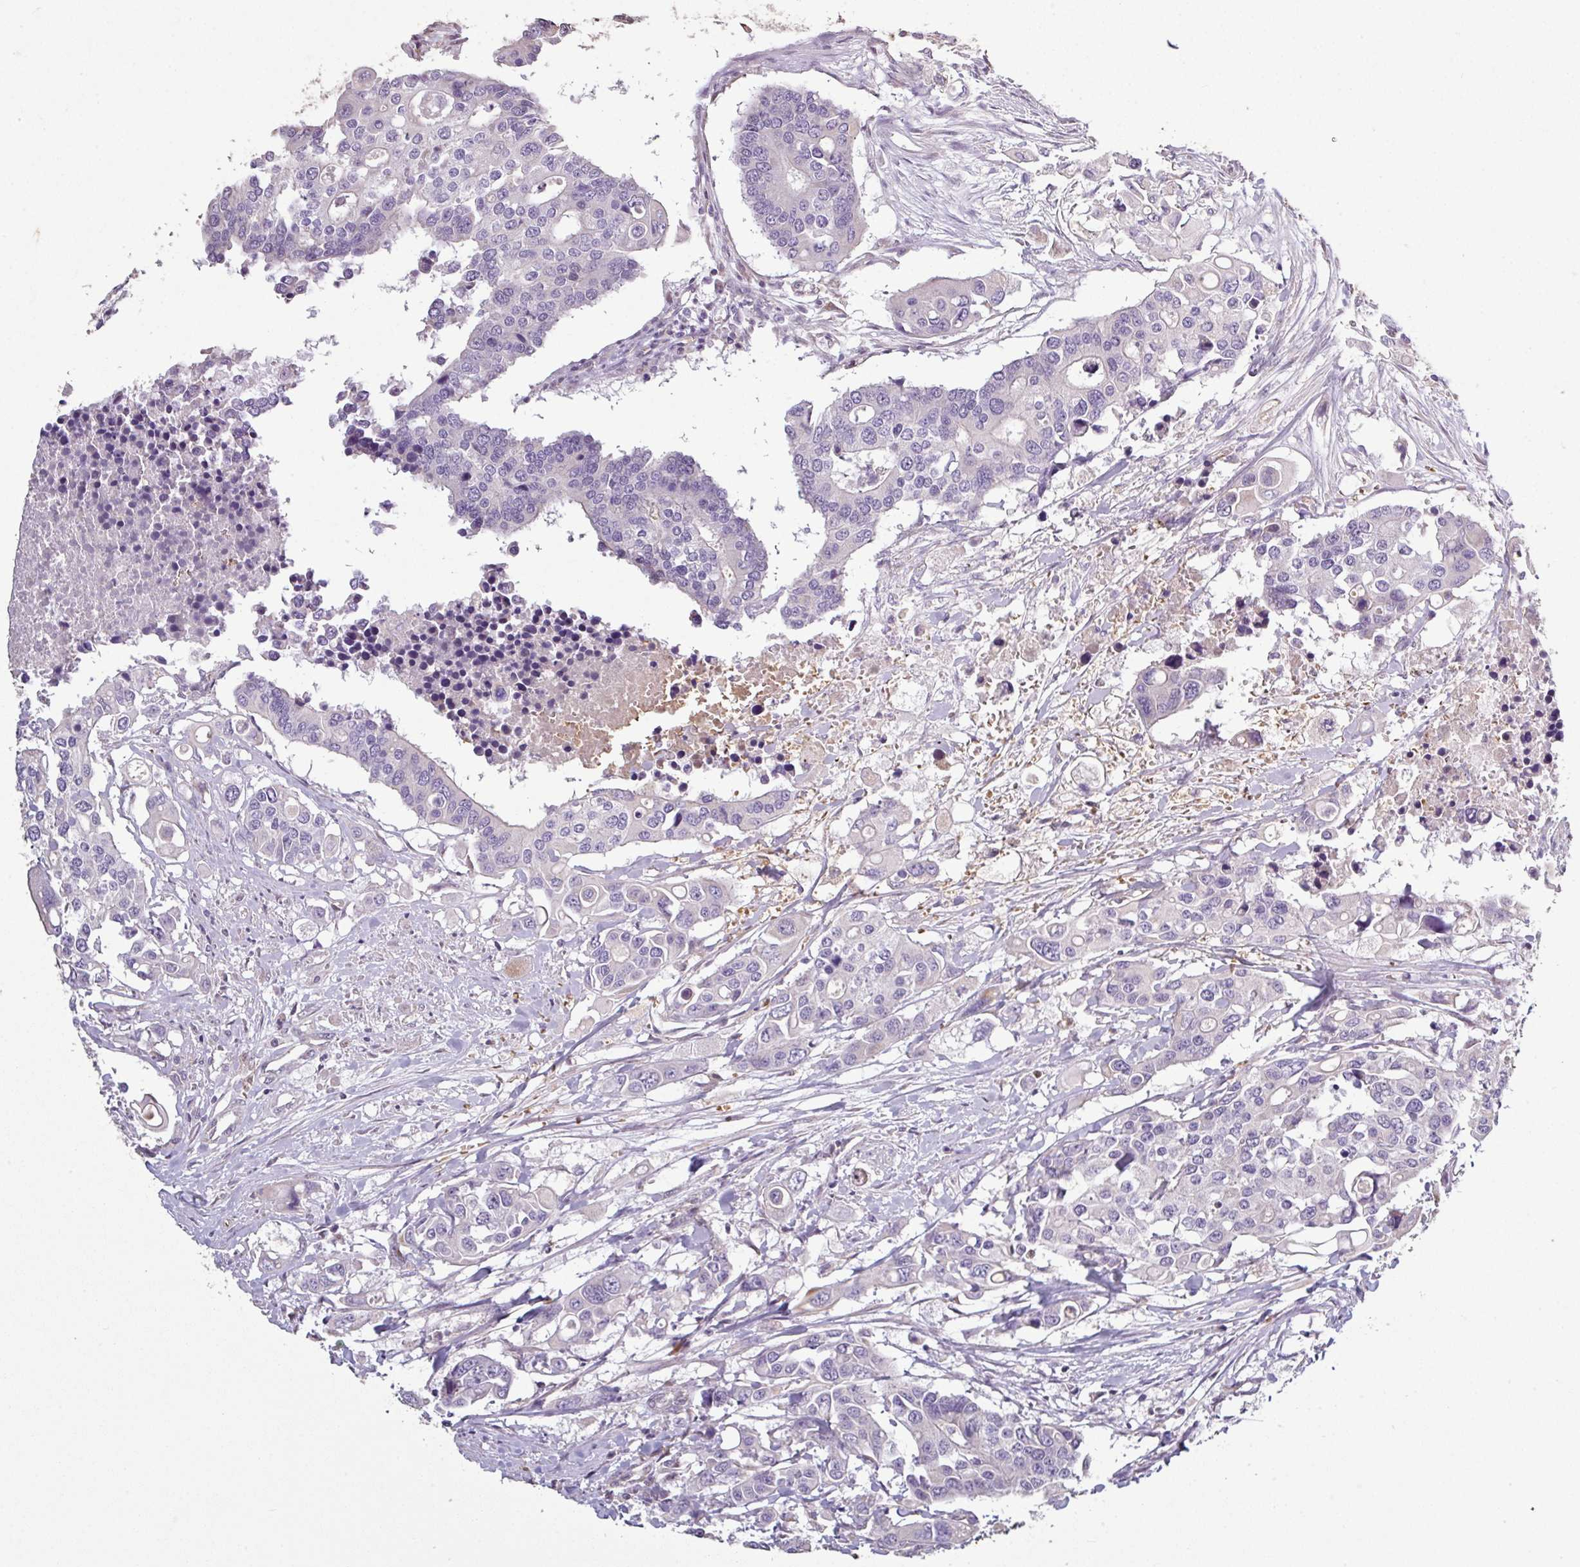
{"staining": {"intensity": "negative", "quantity": "none", "location": "none"}, "tissue": "colorectal cancer", "cell_type": "Tumor cells", "image_type": "cancer", "snomed": [{"axis": "morphology", "description": "Adenocarcinoma, NOS"}, {"axis": "topography", "description": "Colon"}], "caption": "Immunohistochemistry (IHC) of adenocarcinoma (colorectal) reveals no expression in tumor cells.", "gene": "NHSL2", "patient": {"sex": "male", "age": 77}}